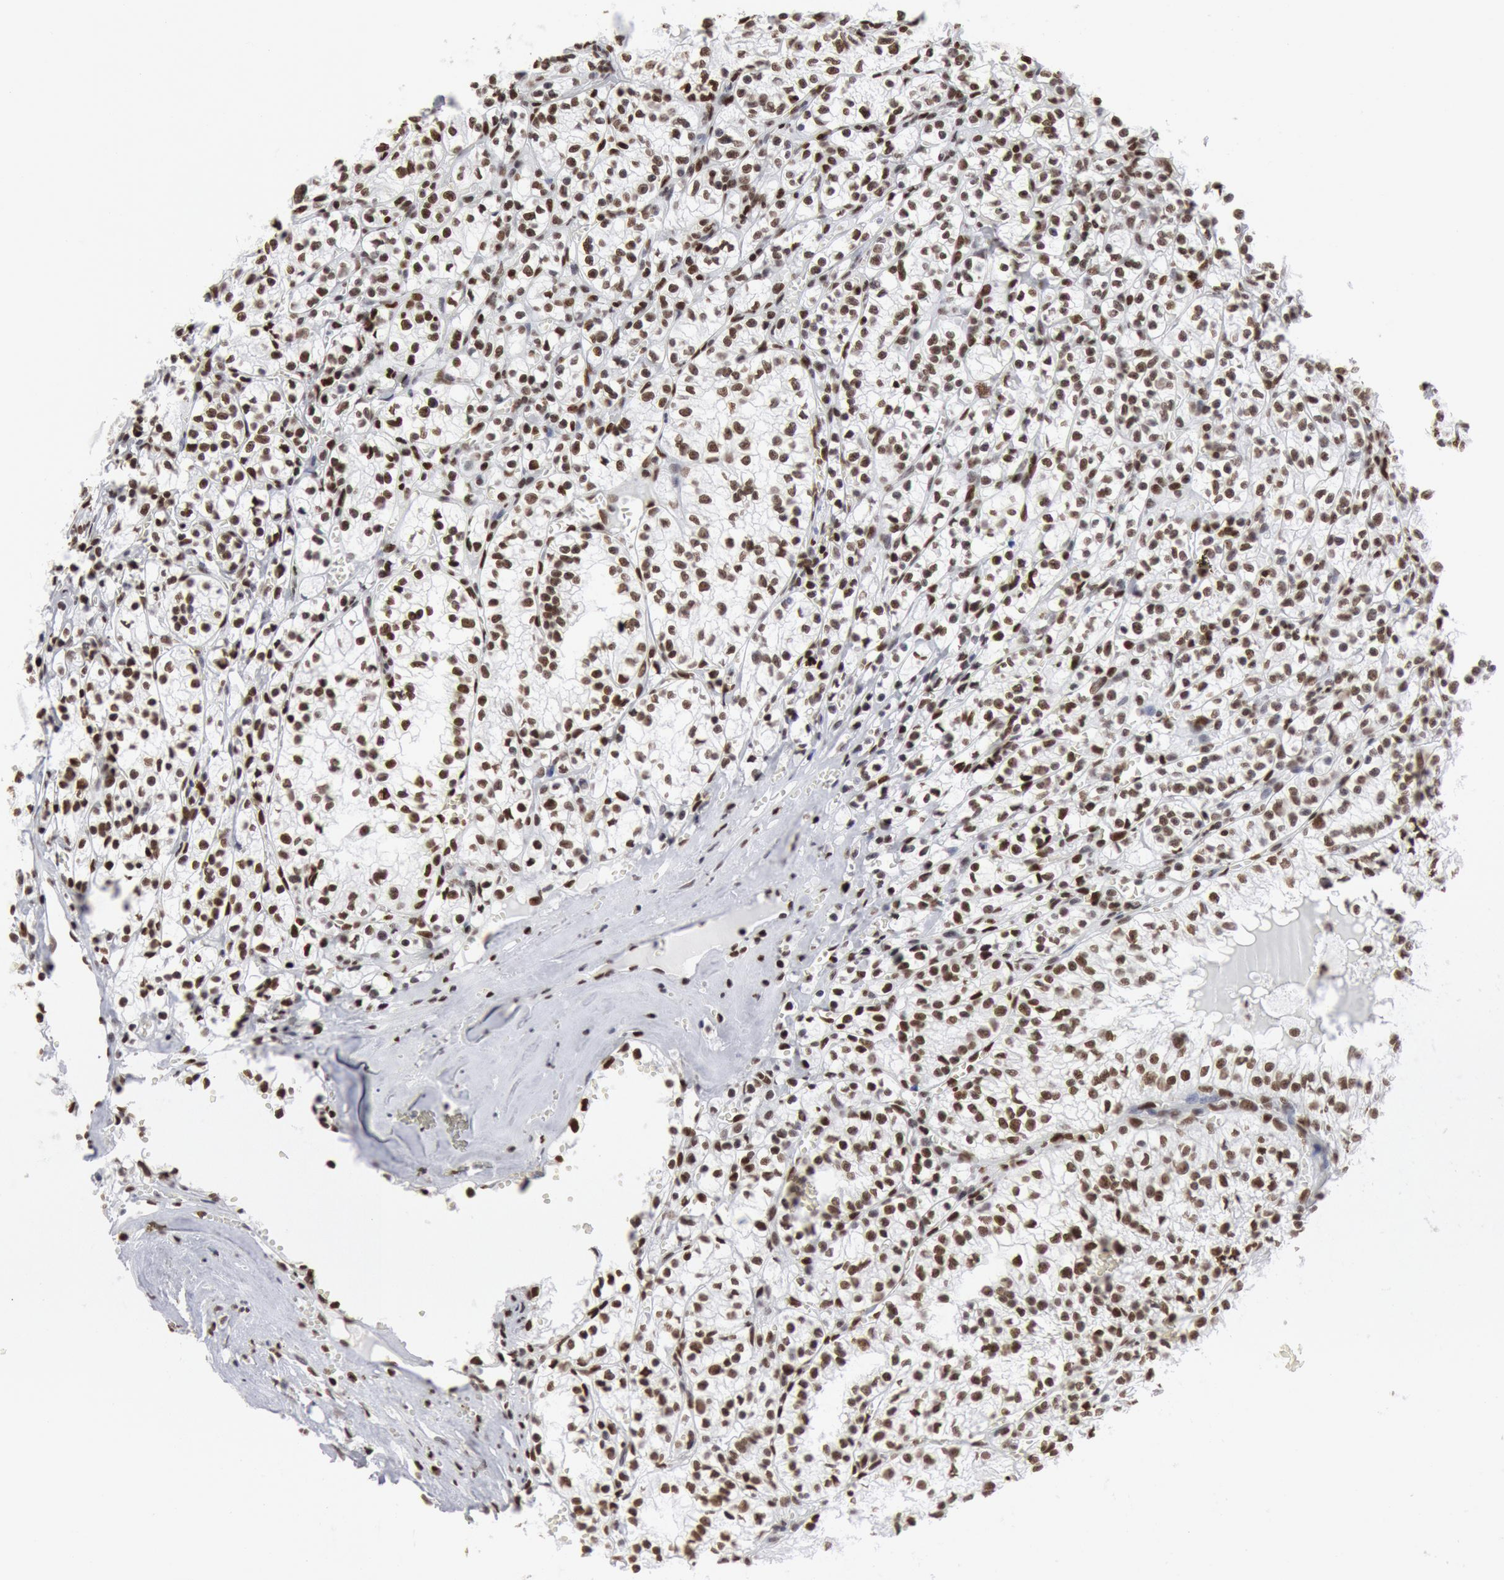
{"staining": {"intensity": "moderate", "quantity": ">75%", "location": "nuclear"}, "tissue": "renal cancer", "cell_type": "Tumor cells", "image_type": "cancer", "snomed": [{"axis": "morphology", "description": "Adenocarcinoma, NOS"}, {"axis": "topography", "description": "Kidney"}], "caption": "Protein analysis of renal cancer (adenocarcinoma) tissue shows moderate nuclear expression in approximately >75% of tumor cells.", "gene": "SUB1", "patient": {"sex": "male", "age": 61}}